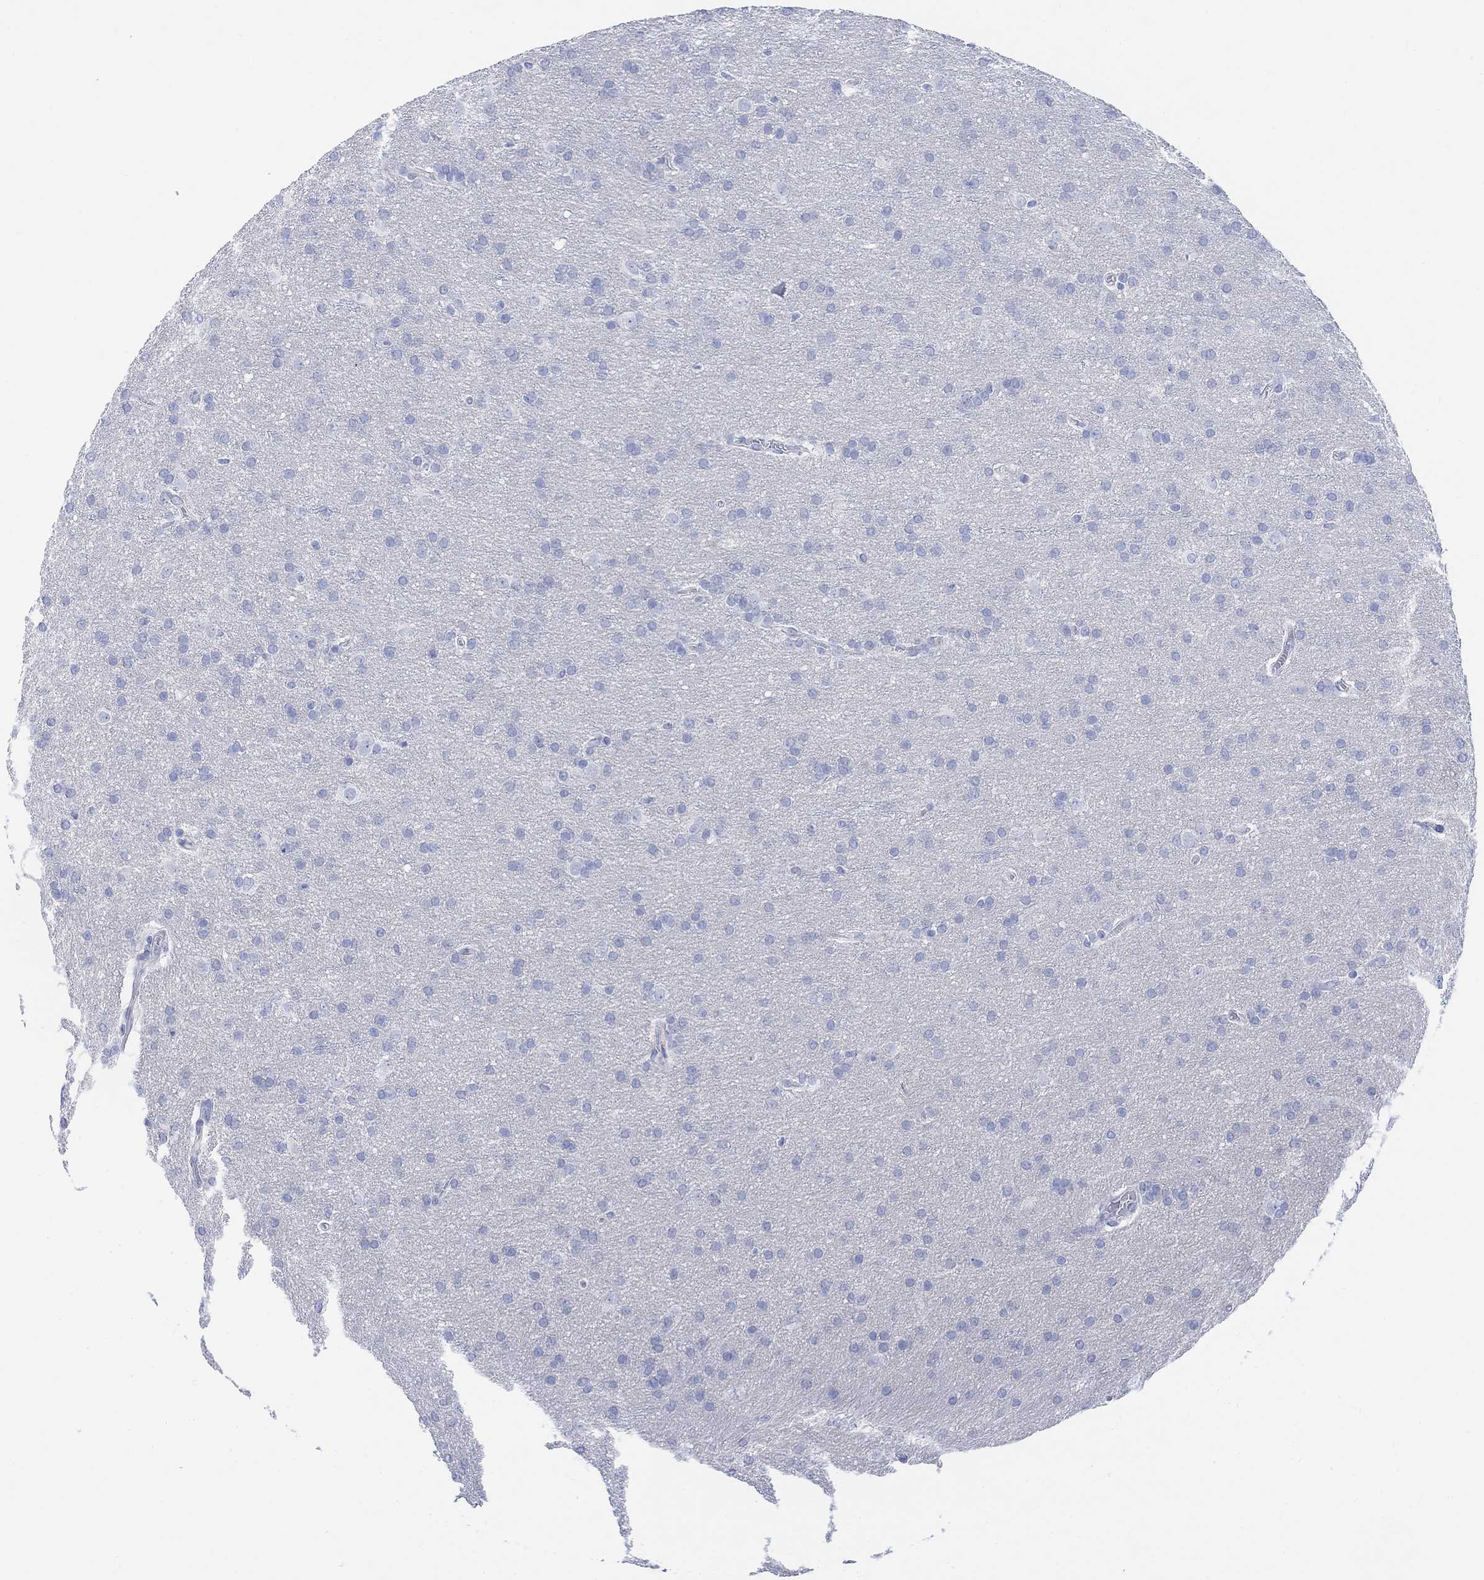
{"staining": {"intensity": "negative", "quantity": "none", "location": "none"}, "tissue": "glioma", "cell_type": "Tumor cells", "image_type": "cancer", "snomed": [{"axis": "morphology", "description": "Glioma, malignant, Low grade"}, {"axis": "topography", "description": "Brain"}], "caption": "Malignant glioma (low-grade) stained for a protein using immunohistochemistry (IHC) shows no expression tumor cells.", "gene": "GNG13", "patient": {"sex": "female", "age": 32}}